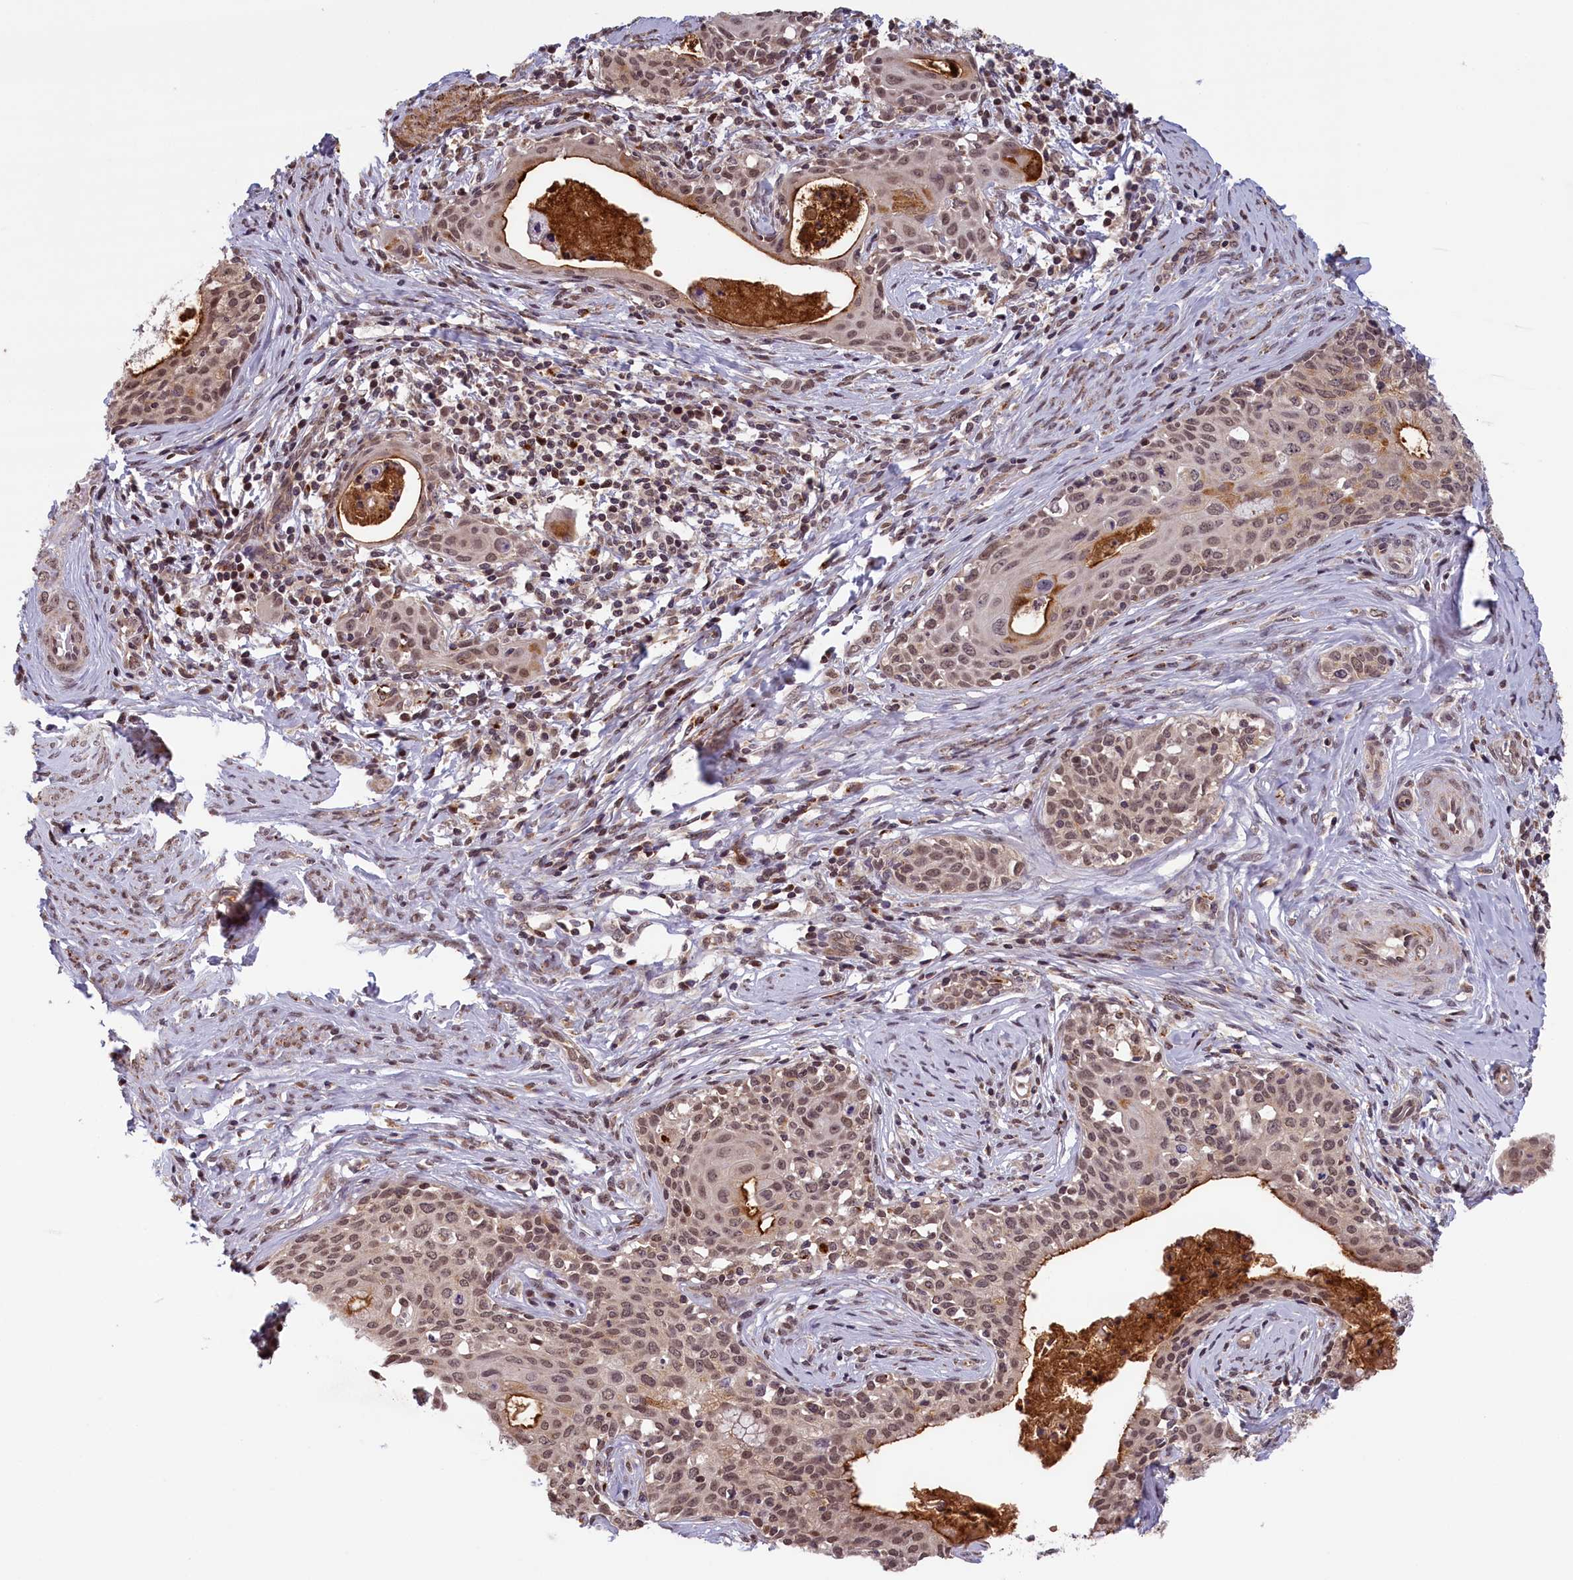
{"staining": {"intensity": "moderate", "quantity": ">75%", "location": "nuclear"}, "tissue": "cervical cancer", "cell_type": "Tumor cells", "image_type": "cancer", "snomed": [{"axis": "morphology", "description": "Squamous cell carcinoma, NOS"}, {"axis": "morphology", "description": "Adenocarcinoma, NOS"}, {"axis": "topography", "description": "Cervix"}], "caption": "About >75% of tumor cells in human cervical squamous cell carcinoma show moderate nuclear protein expression as visualized by brown immunohistochemical staining.", "gene": "KCNK6", "patient": {"sex": "female", "age": 52}}